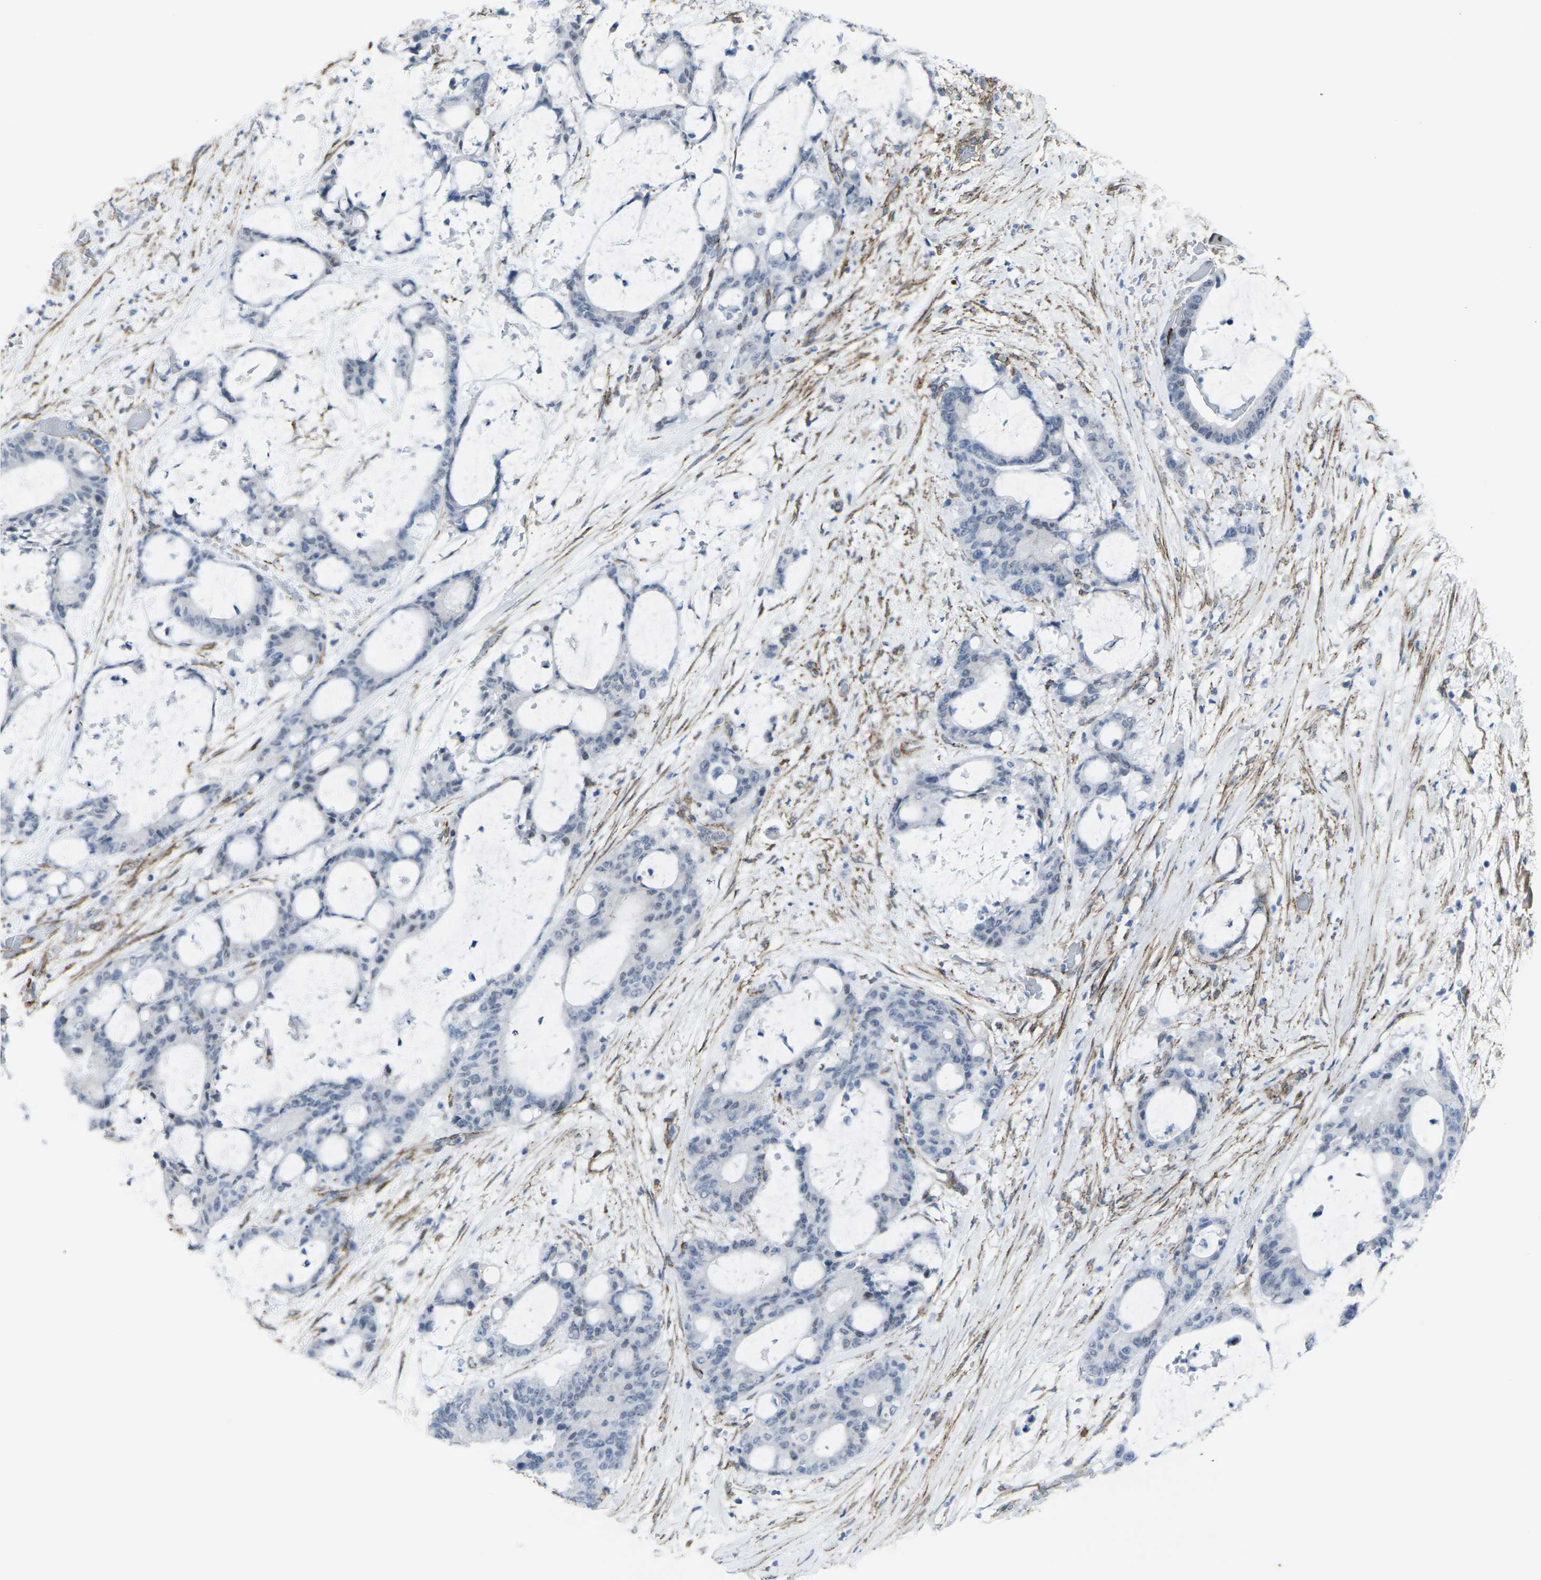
{"staining": {"intensity": "negative", "quantity": "none", "location": "none"}, "tissue": "liver cancer", "cell_type": "Tumor cells", "image_type": "cancer", "snomed": [{"axis": "morphology", "description": "Cholangiocarcinoma"}, {"axis": "topography", "description": "Liver"}], "caption": "This is an immunohistochemistry (IHC) micrograph of cholangiocarcinoma (liver). There is no staining in tumor cells.", "gene": "CDH11", "patient": {"sex": "female", "age": 73}}